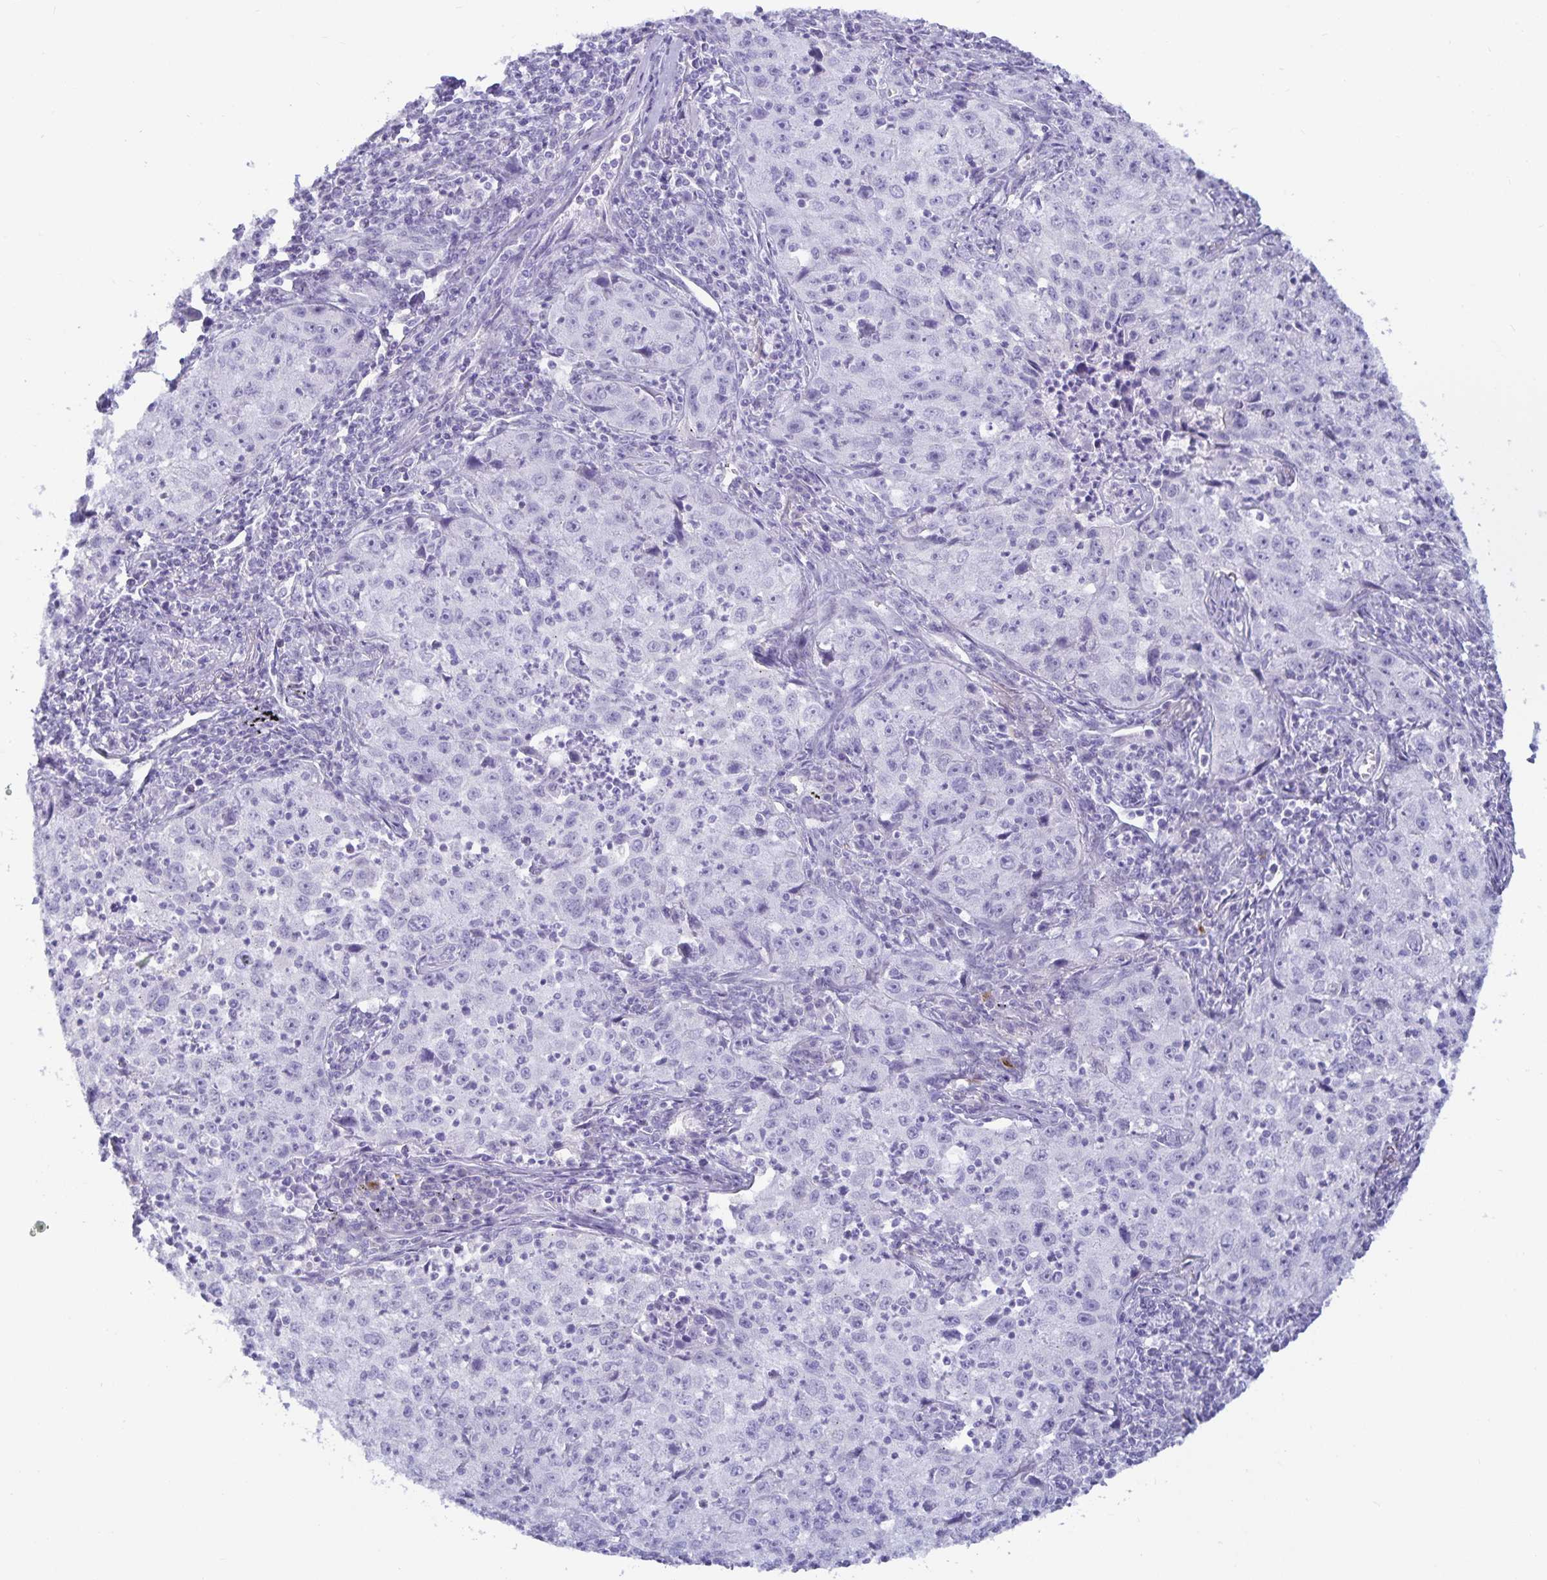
{"staining": {"intensity": "negative", "quantity": "none", "location": "none"}, "tissue": "lung cancer", "cell_type": "Tumor cells", "image_type": "cancer", "snomed": [{"axis": "morphology", "description": "Squamous cell carcinoma, NOS"}, {"axis": "topography", "description": "Lung"}], "caption": "The histopathology image displays no significant positivity in tumor cells of squamous cell carcinoma (lung).", "gene": "MON2", "patient": {"sex": "male", "age": 71}}